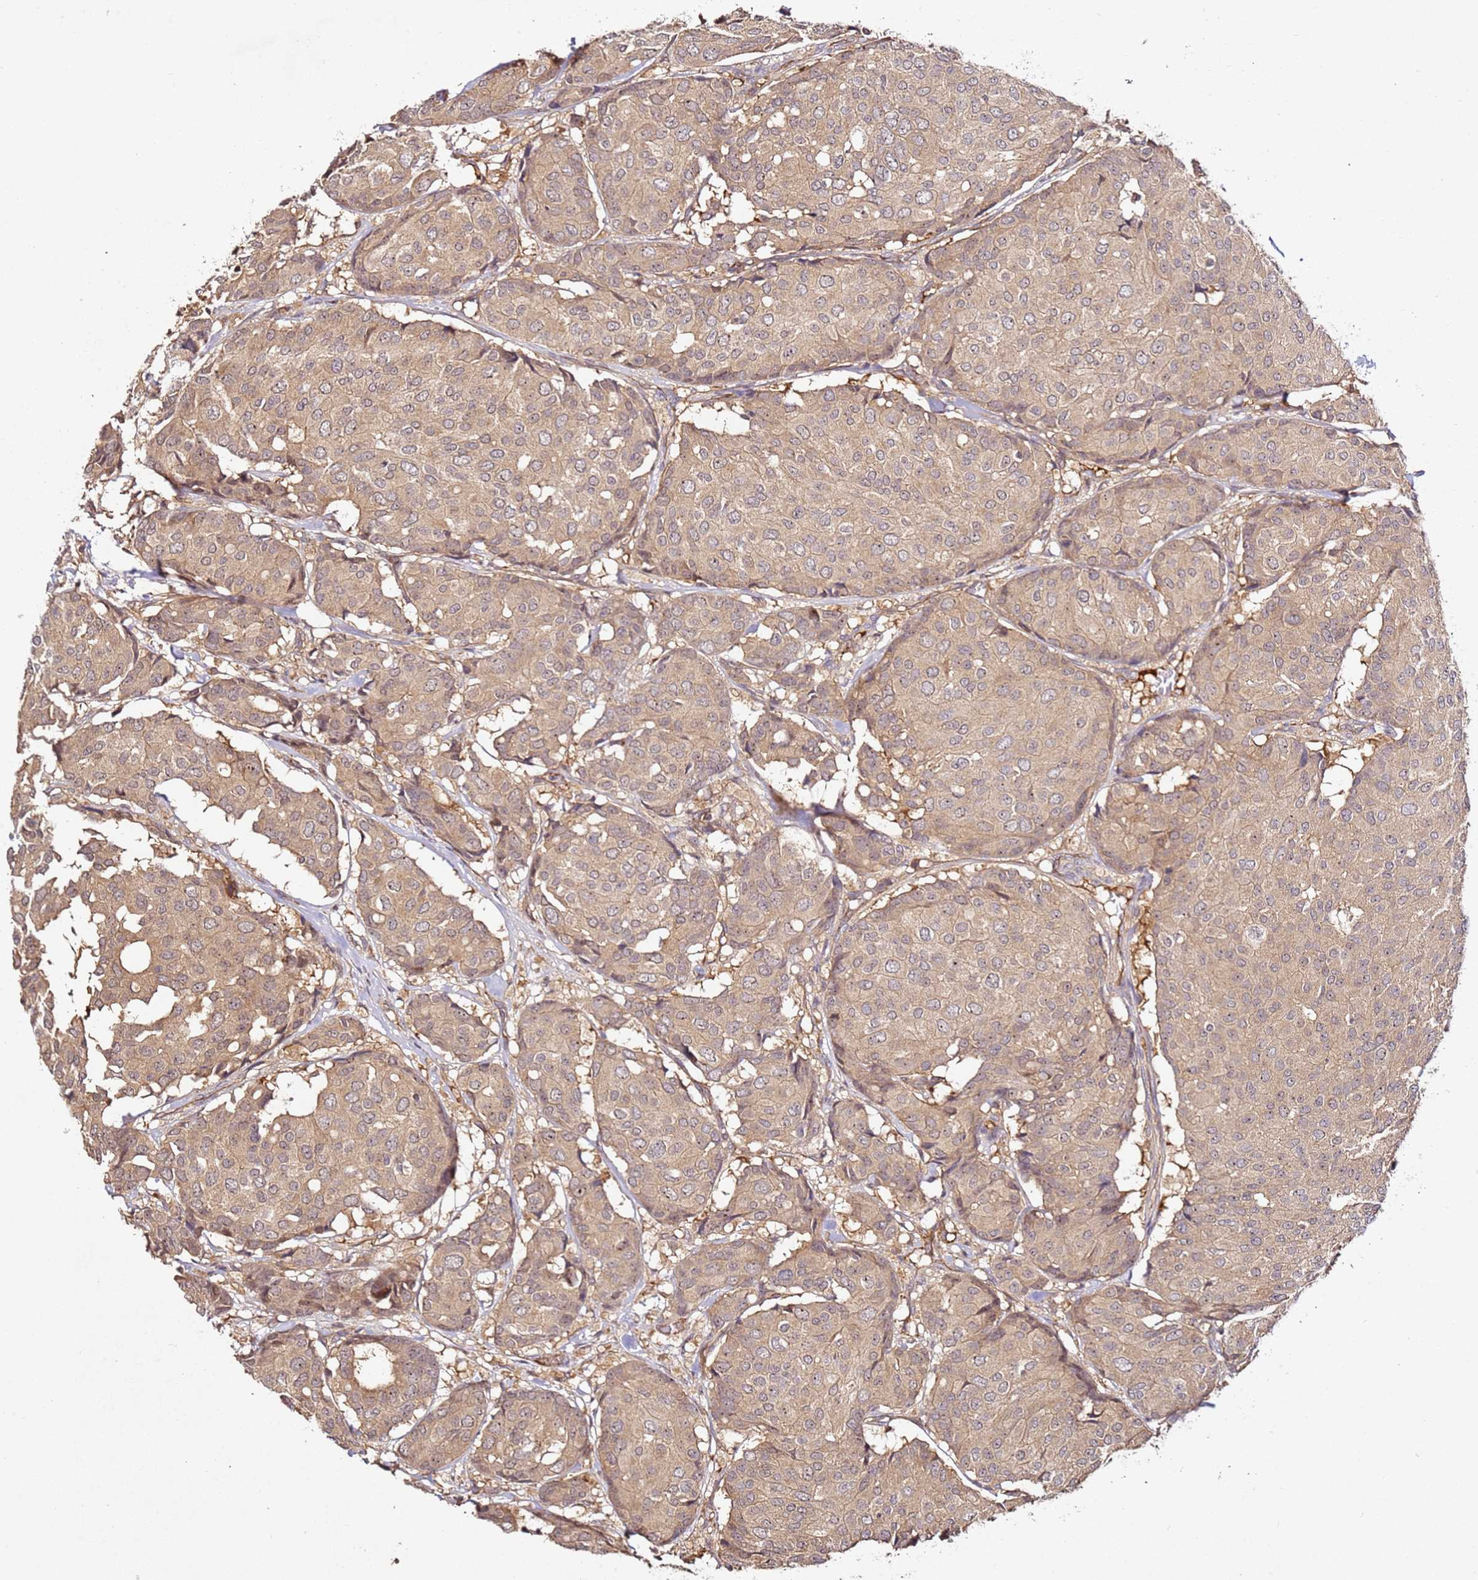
{"staining": {"intensity": "moderate", "quantity": ">75%", "location": "cytoplasmic/membranous"}, "tissue": "breast cancer", "cell_type": "Tumor cells", "image_type": "cancer", "snomed": [{"axis": "morphology", "description": "Duct carcinoma"}, {"axis": "topography", "description": "Breast"}], "caption": "Immunohistochemical staining of breast invasive ductal carcinoma demonstrates medium levels of moderate cytoplasmic/membranous staining in about >75% of tumor cells. (DAB (3,3'-diaminobenzidine) IHC with brightfield microscopy, high magnification).", "gene": "DDX27", "patient": {"sex": "female", "age": 75}}